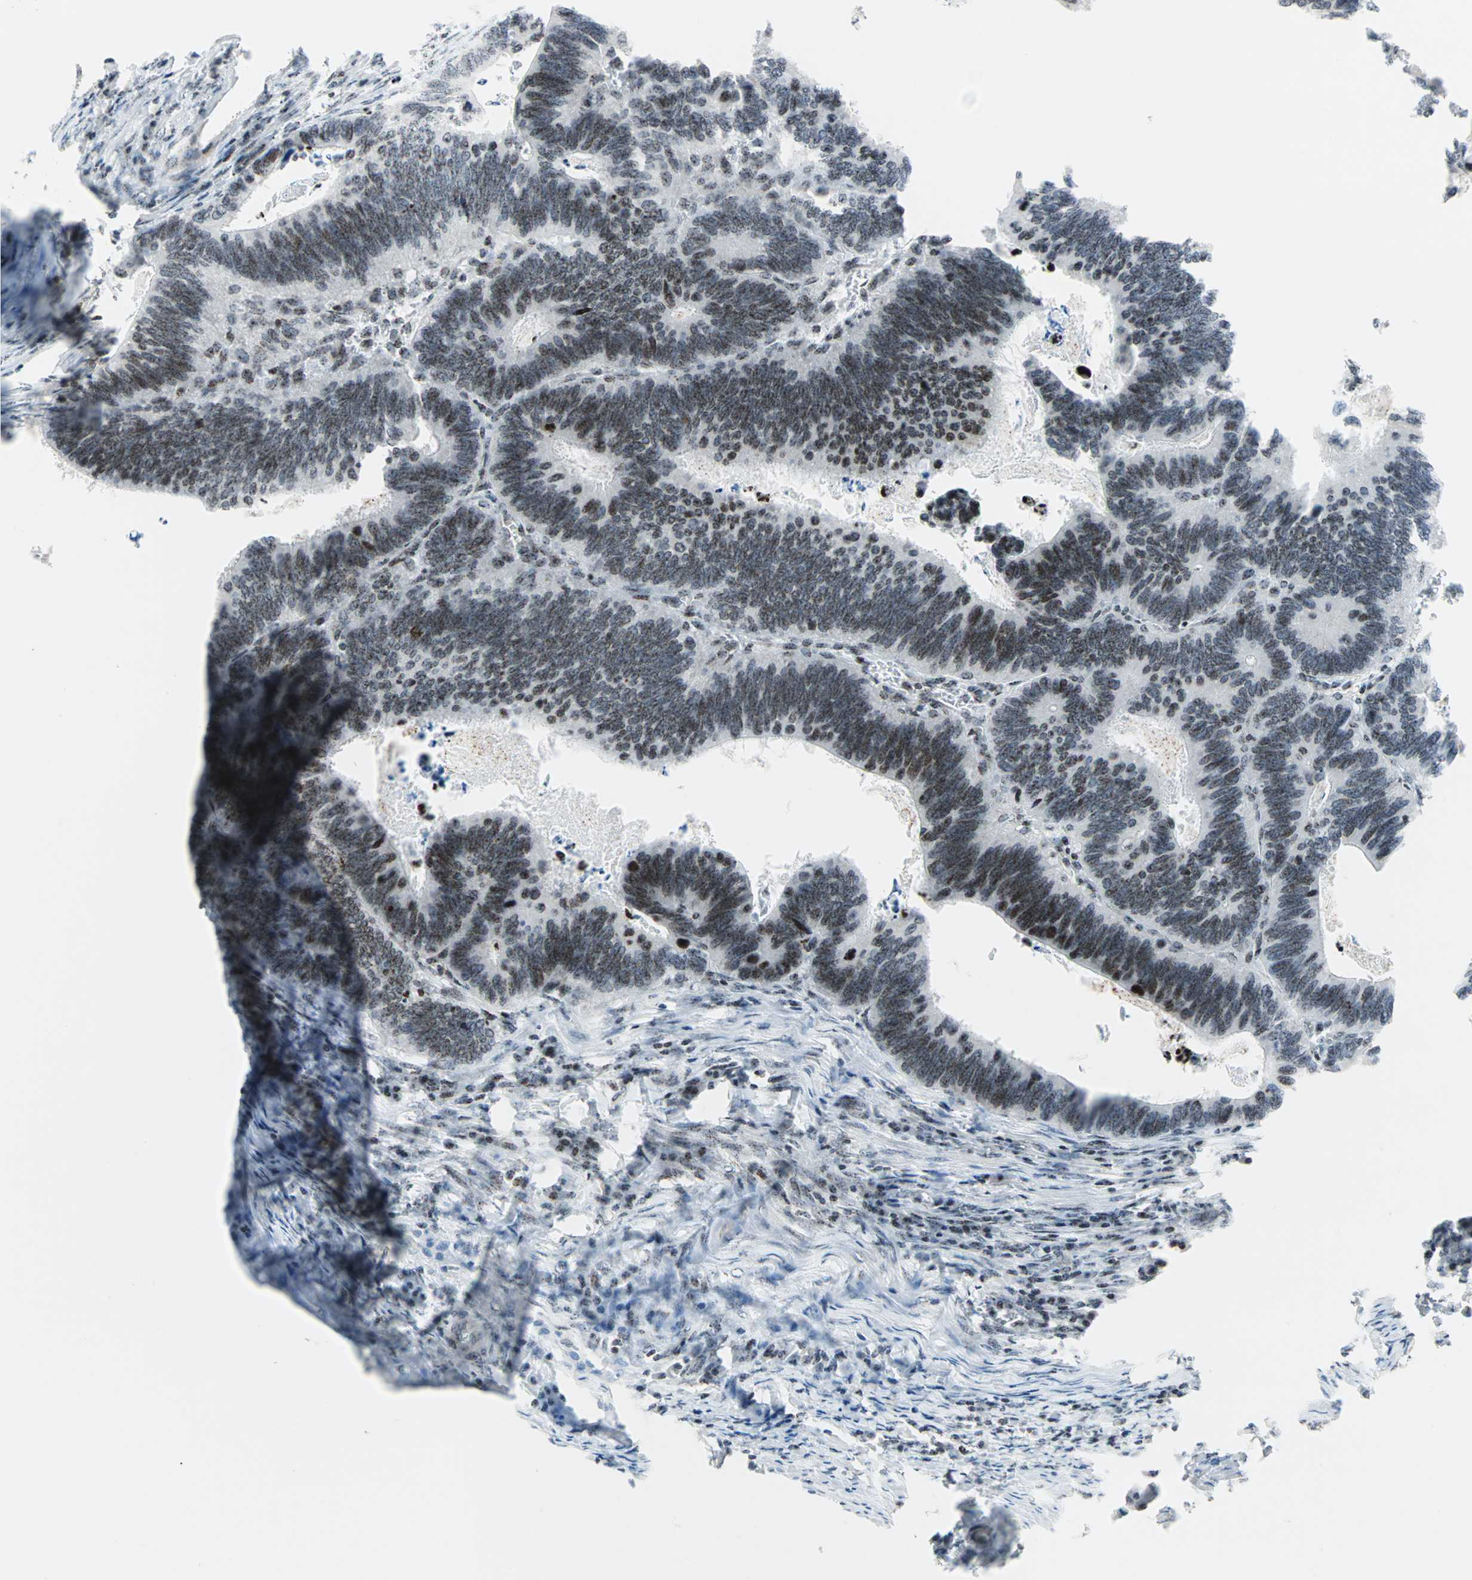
{"staining": {"intensity": "moderate", "quantity": ">75%", "location": "nuclear"}, "tissue": "colorectal cancer", "cell_type": "Tumor cells", "image_type": "cancer", "snomed": [{"axis": "morphology", "description": "Adenocarcinoma, NOS"}, {"axis": "topography", "description": "Colon"}], "caption": "Immunohistochemical staining of colorectal cancer (adenocarcinoma) displays moderate nuclear protein positivity in about >75% of tumor cells.", "gene": "CENPA", "patient": {"sex": "male", "age": 72}}